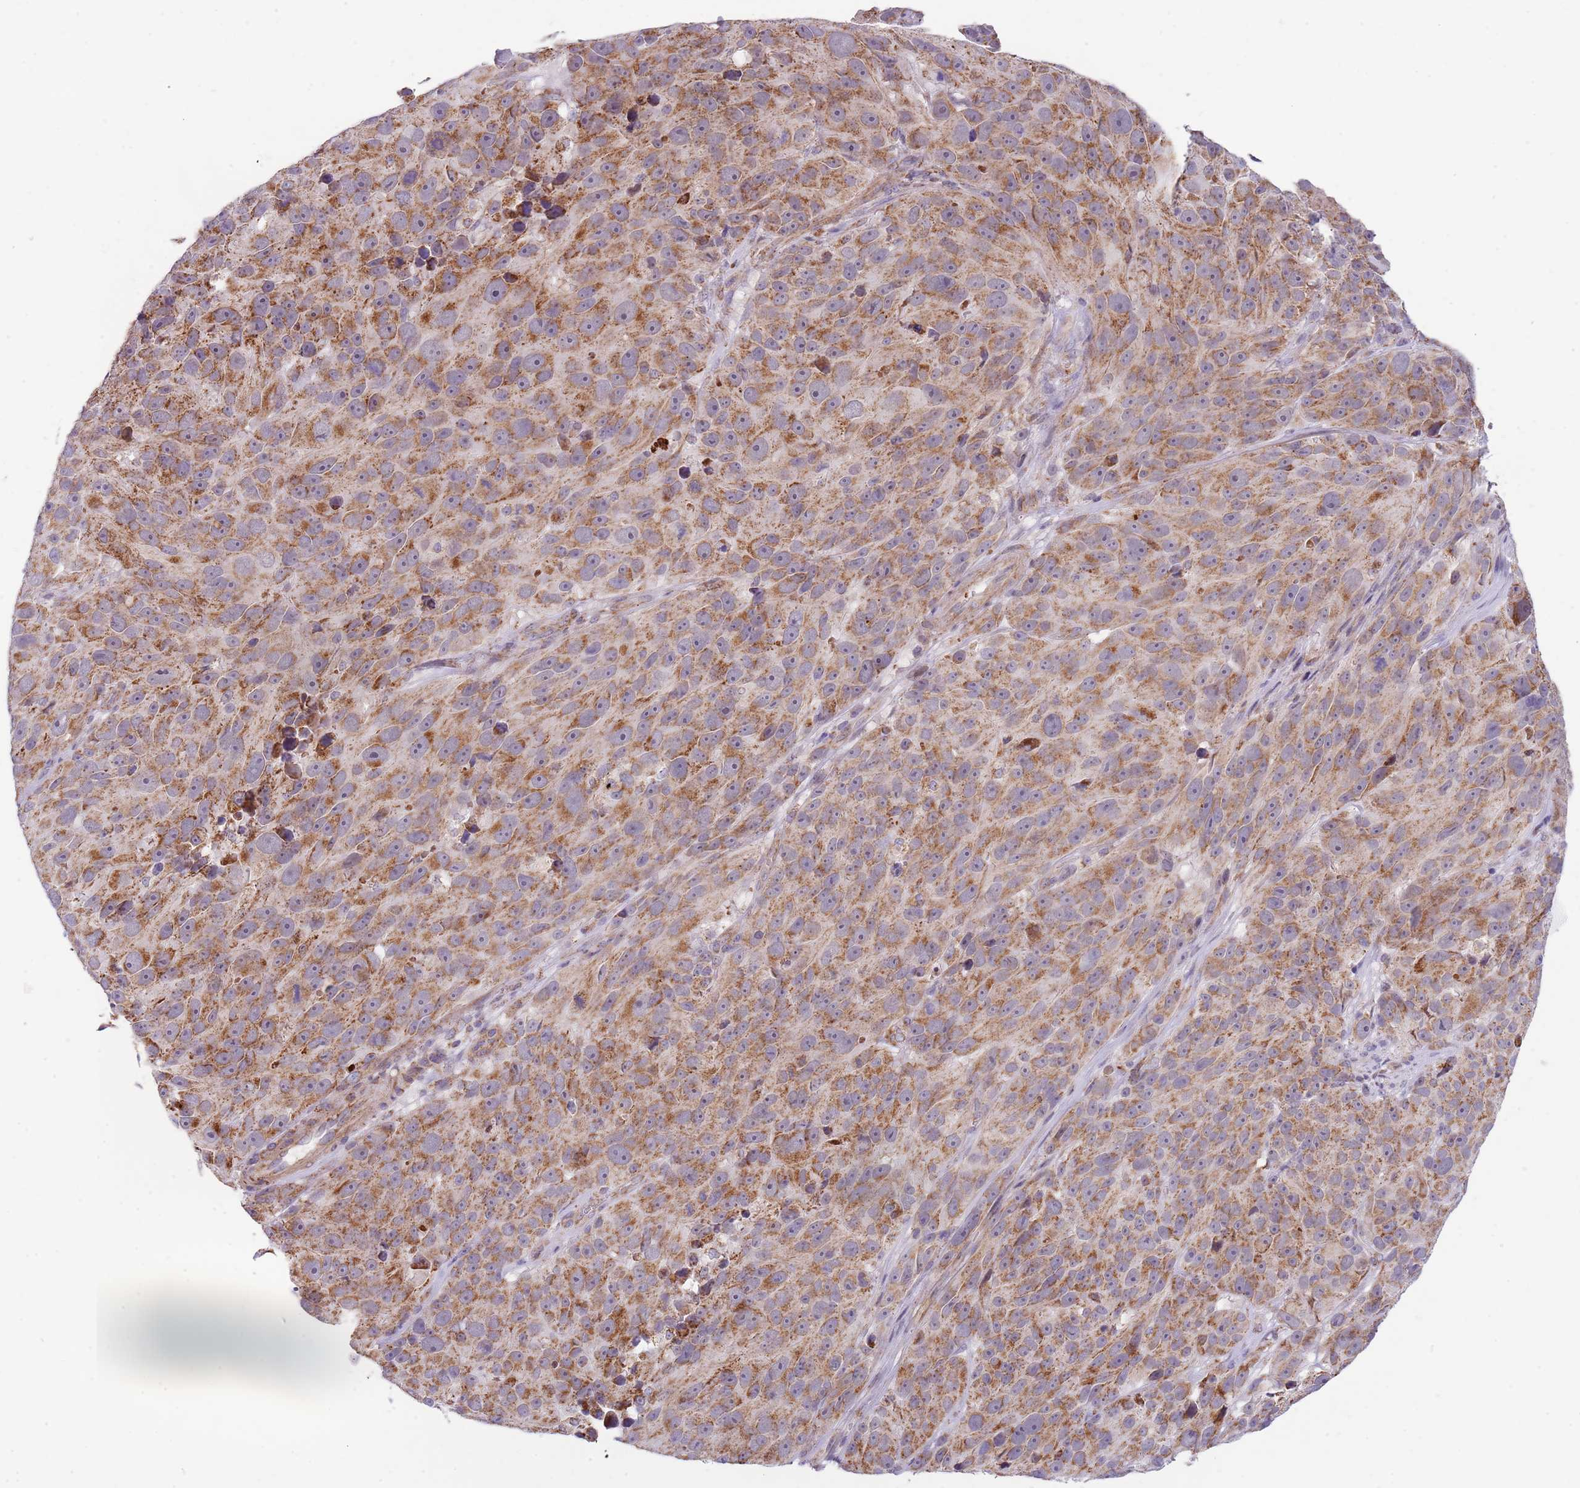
{"staining": {"intensity": "moderate", "quantity": ">75%", "location": "cytoplasmic/membranous"}, "tissue": "melanoma", "cell_type": "Tumor cells", "image_type": "cancer", "snomed": [{"axis": "morphology", "description": "Malignant melanoma, NOS"}, {"axis": "topography", "description": "Skin"}], "caption": "Brown immunohistochemical staining in malignant melanoma demonstrates moderate cytoplasmic/membranous staining in approximately >75% of tumor cells.", "gene": "LHX6", "patient": {"sex": "male", "age": 84}}